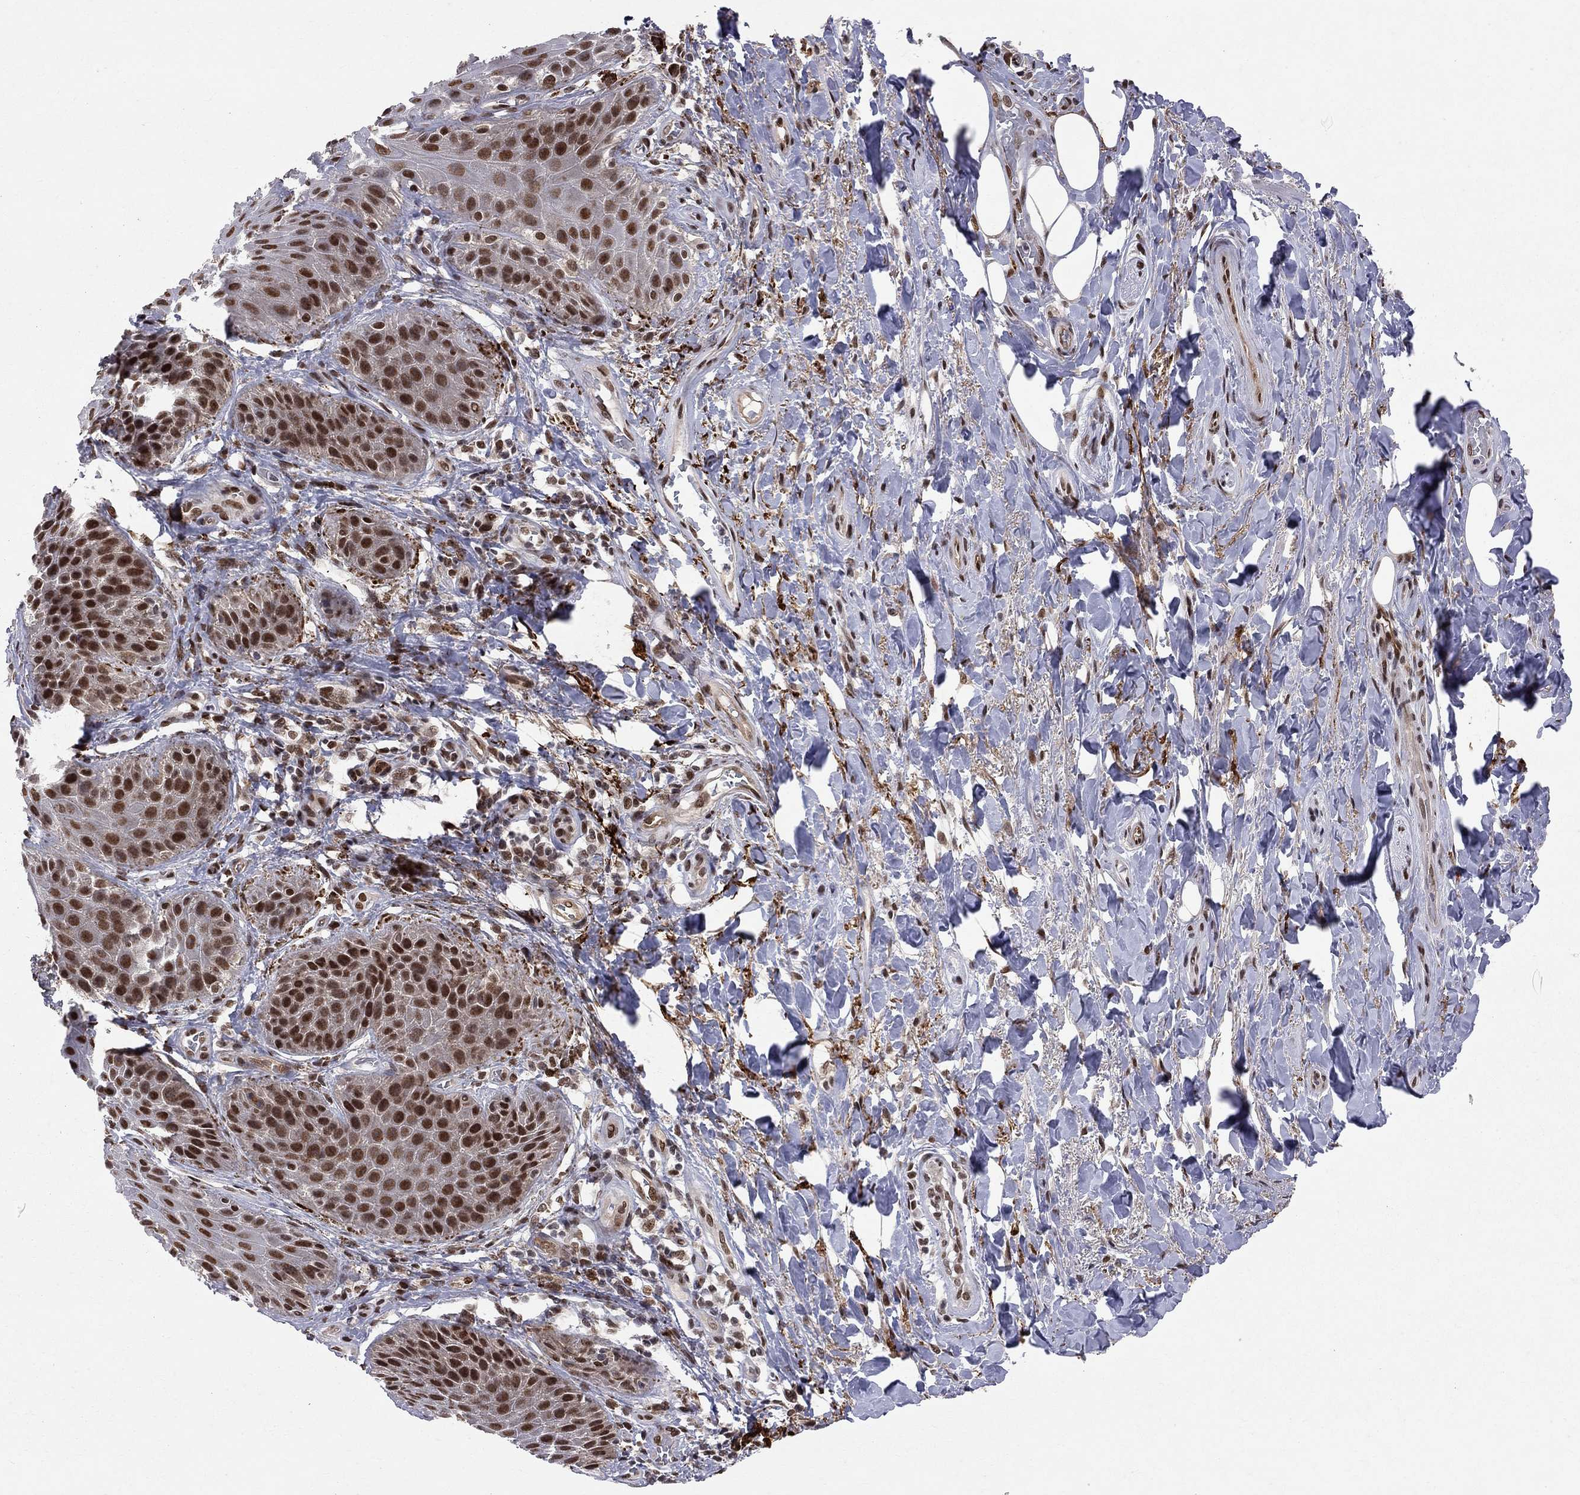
{"staining": {"intensity": "strong", "quantity": ">75%", "location": "nuclear"}, "tissue": "skin", "cell_type": "Epidermal cells", "image_type": "normal", "snomed": [{"axis": "morphology", "description": "Normal tissue, NOS"}, {"axis": "topography", "description": "Anal"}, {"axis": "topography", "description": "Peripheral nerve tissue"}], "caption": "Brown immunohistochemical staining in normal human skin shows strong nuclear staining in approximately >75% of epidermal cells. (Brightfield microscopy of DAB IHC at high magnification).", "gene": "SAP30L", "patient": {"sex": "male", "age": 53}}